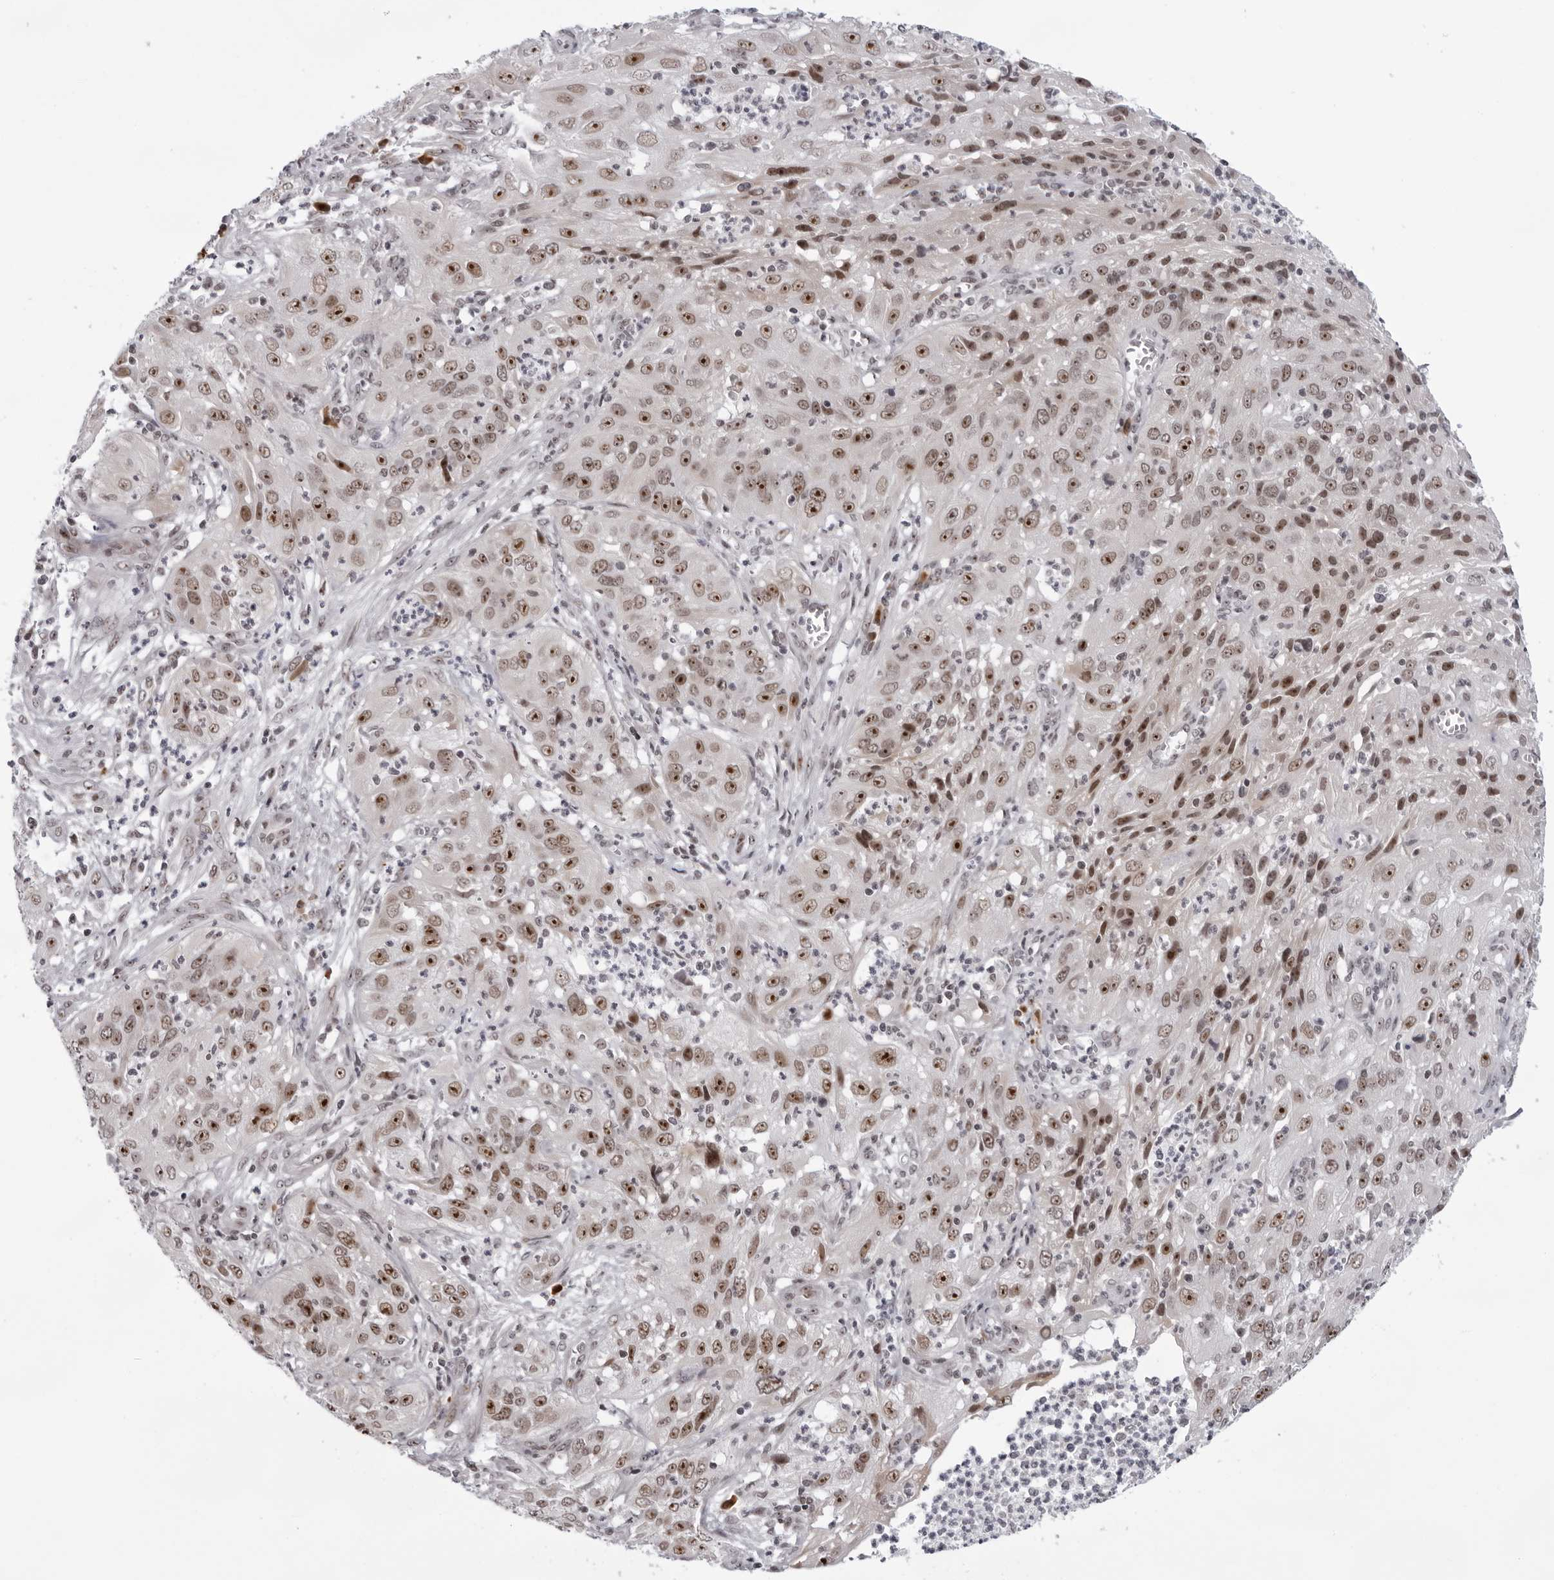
{"staining": {"intensity": "strong", "quantity": ">75%", "location": "nuclear"}, "tissue": "cervical cancer", "cell_type": "Tumor cells", "image_type": "cancer", "snomed": [{"axis": "morphology", "description": "Squamous cell carcinoma, NOS"}, {"axis": "topography", "description": "Cervix"}], "caption": "Immunohistochemical staining of cervical cancer (squamous cell carcinoma) demonstrates high levels of strong nuclear positivity in approximately >75% of tumor cells. Ihc stains the protein in brown and the nuclei are stained blue.", "gene": "EXOSC10", "patient": {"sex": "female", "age": 32}}